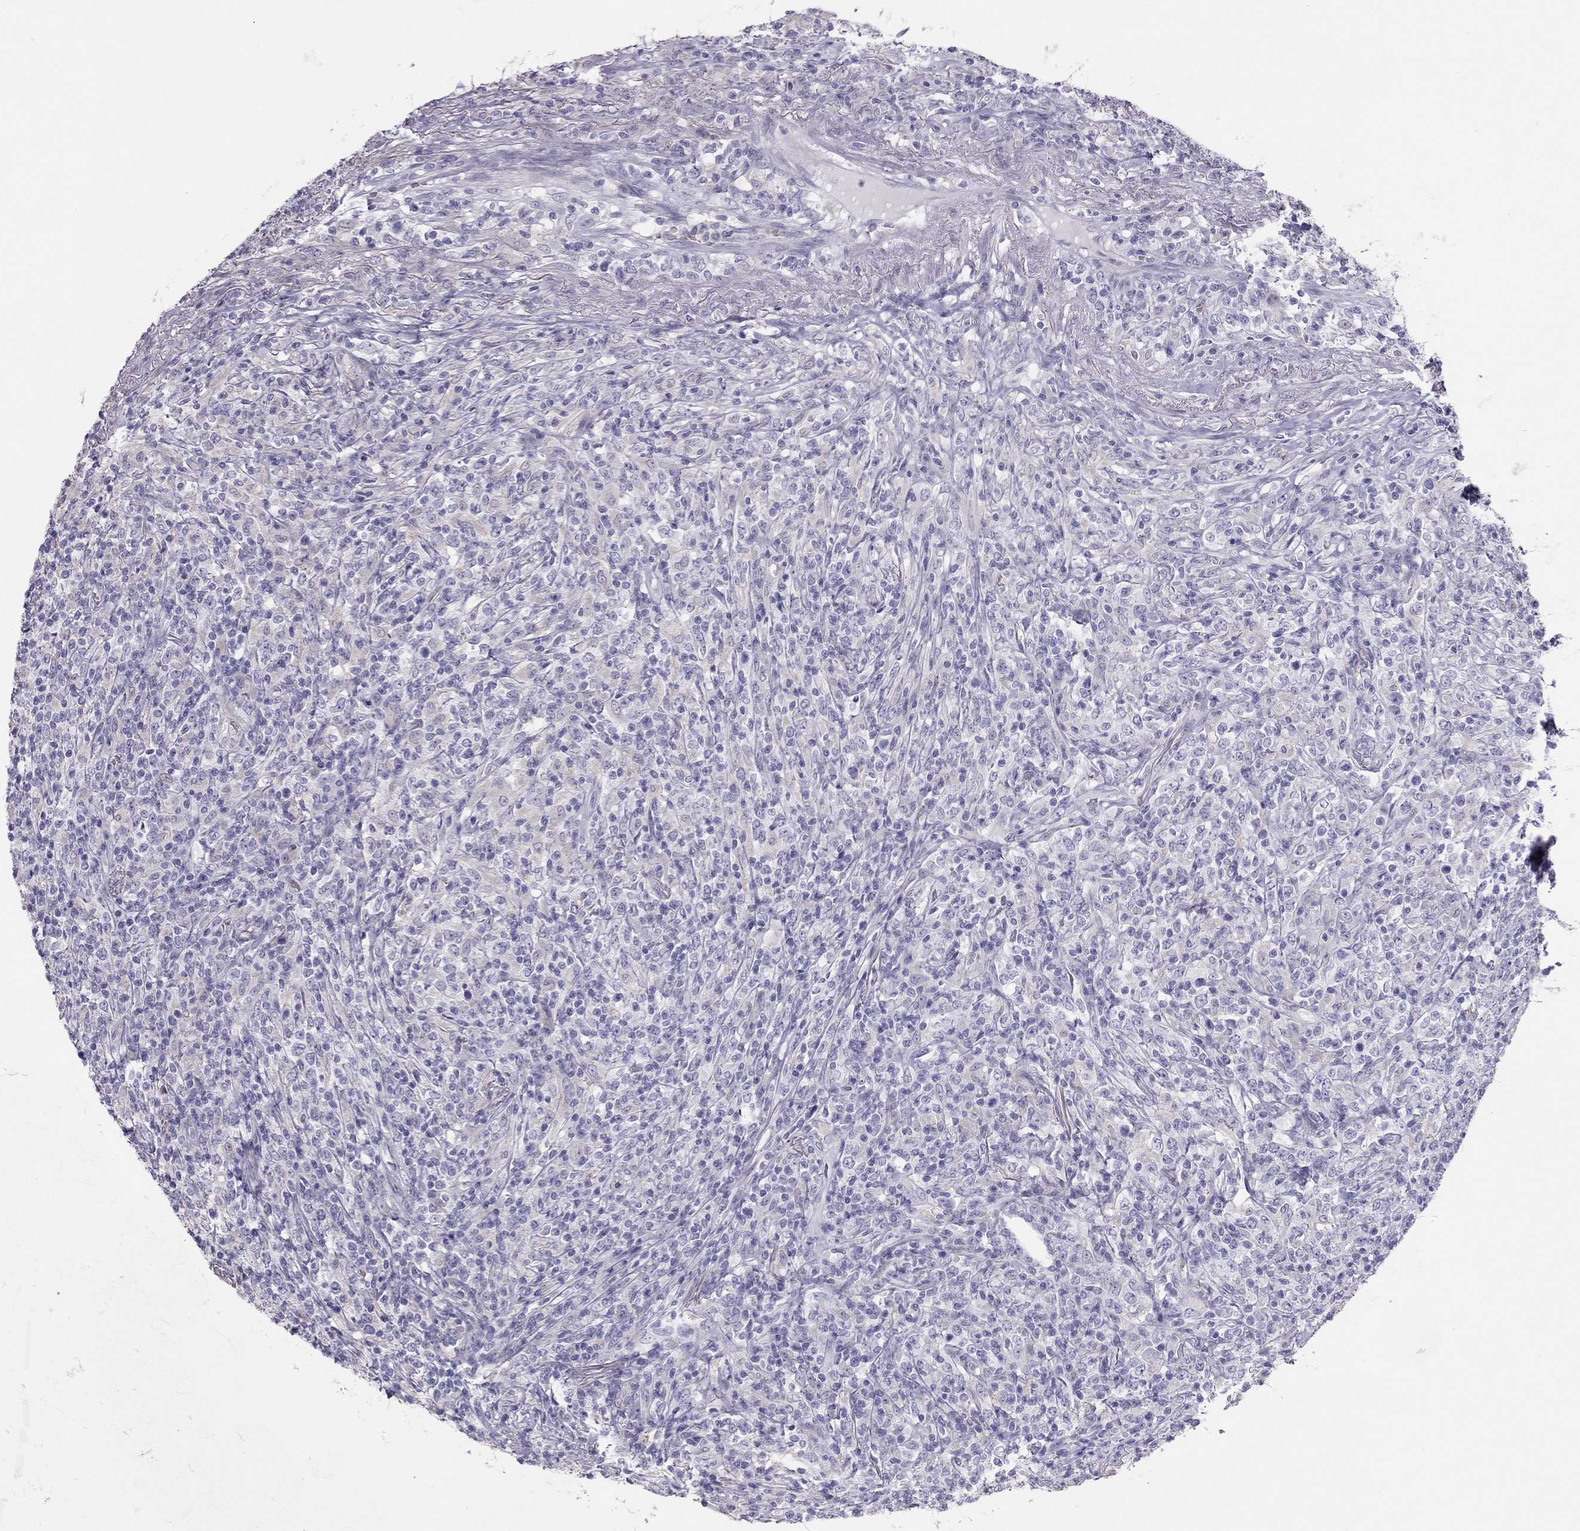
{"staining": {"intensity": "negative", "quantity": "none", "location": "none"}, "tissue": "lymphoma", "cell_type": "Tumor cells", "image_type": "cancer", "snomed": [{"axis": "morphology", "description": "Malignant lymphoma, non-Hodgkin's type, High grade"}, {"axis": "topography", "description": "Lung"}], "caption": "Tumor cells show no significant protein staining in lymphoma.", "gene": "SPATA12", "patient": {"sex": "male", "age": 79}}